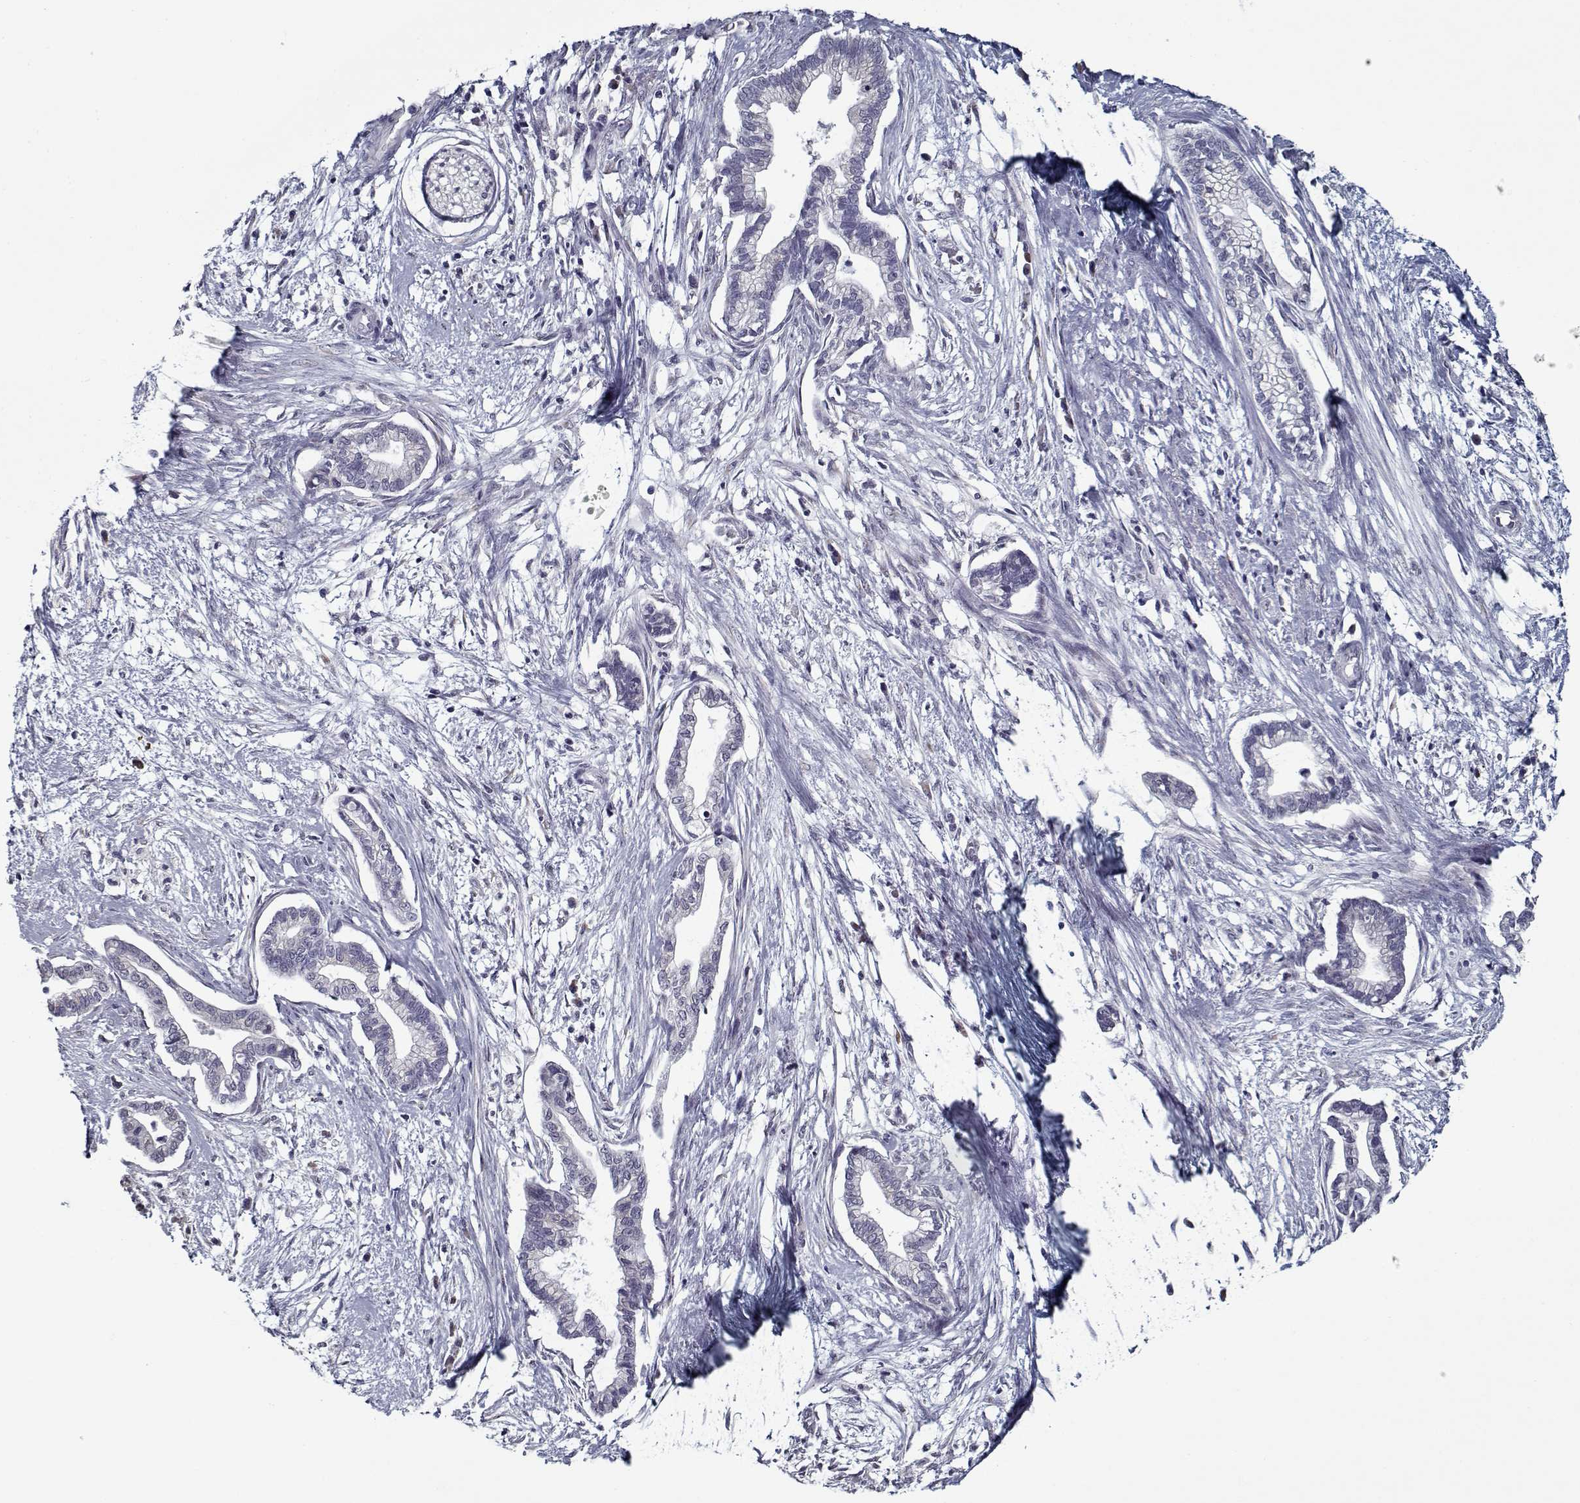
{"staining": {"intensity": "negative", "quantity": "none", "location": "none"}, "tissue": "cervical cancer", "cell_type": "Tumor cells", "image_type": "cancer", "snomed": [{"axis": "morphology", "description": "Adenocarcinoma, NOS"}, {"axis": "topography", "description": "Cervix"}], "caption": "This is an immunohistochemistry (IHC) micrograph of adenocarcinoma (cervical). There is no positivity in tumor cells.", "gene": "SEC16B", "patient": {"sex": "female", "age": 62}}